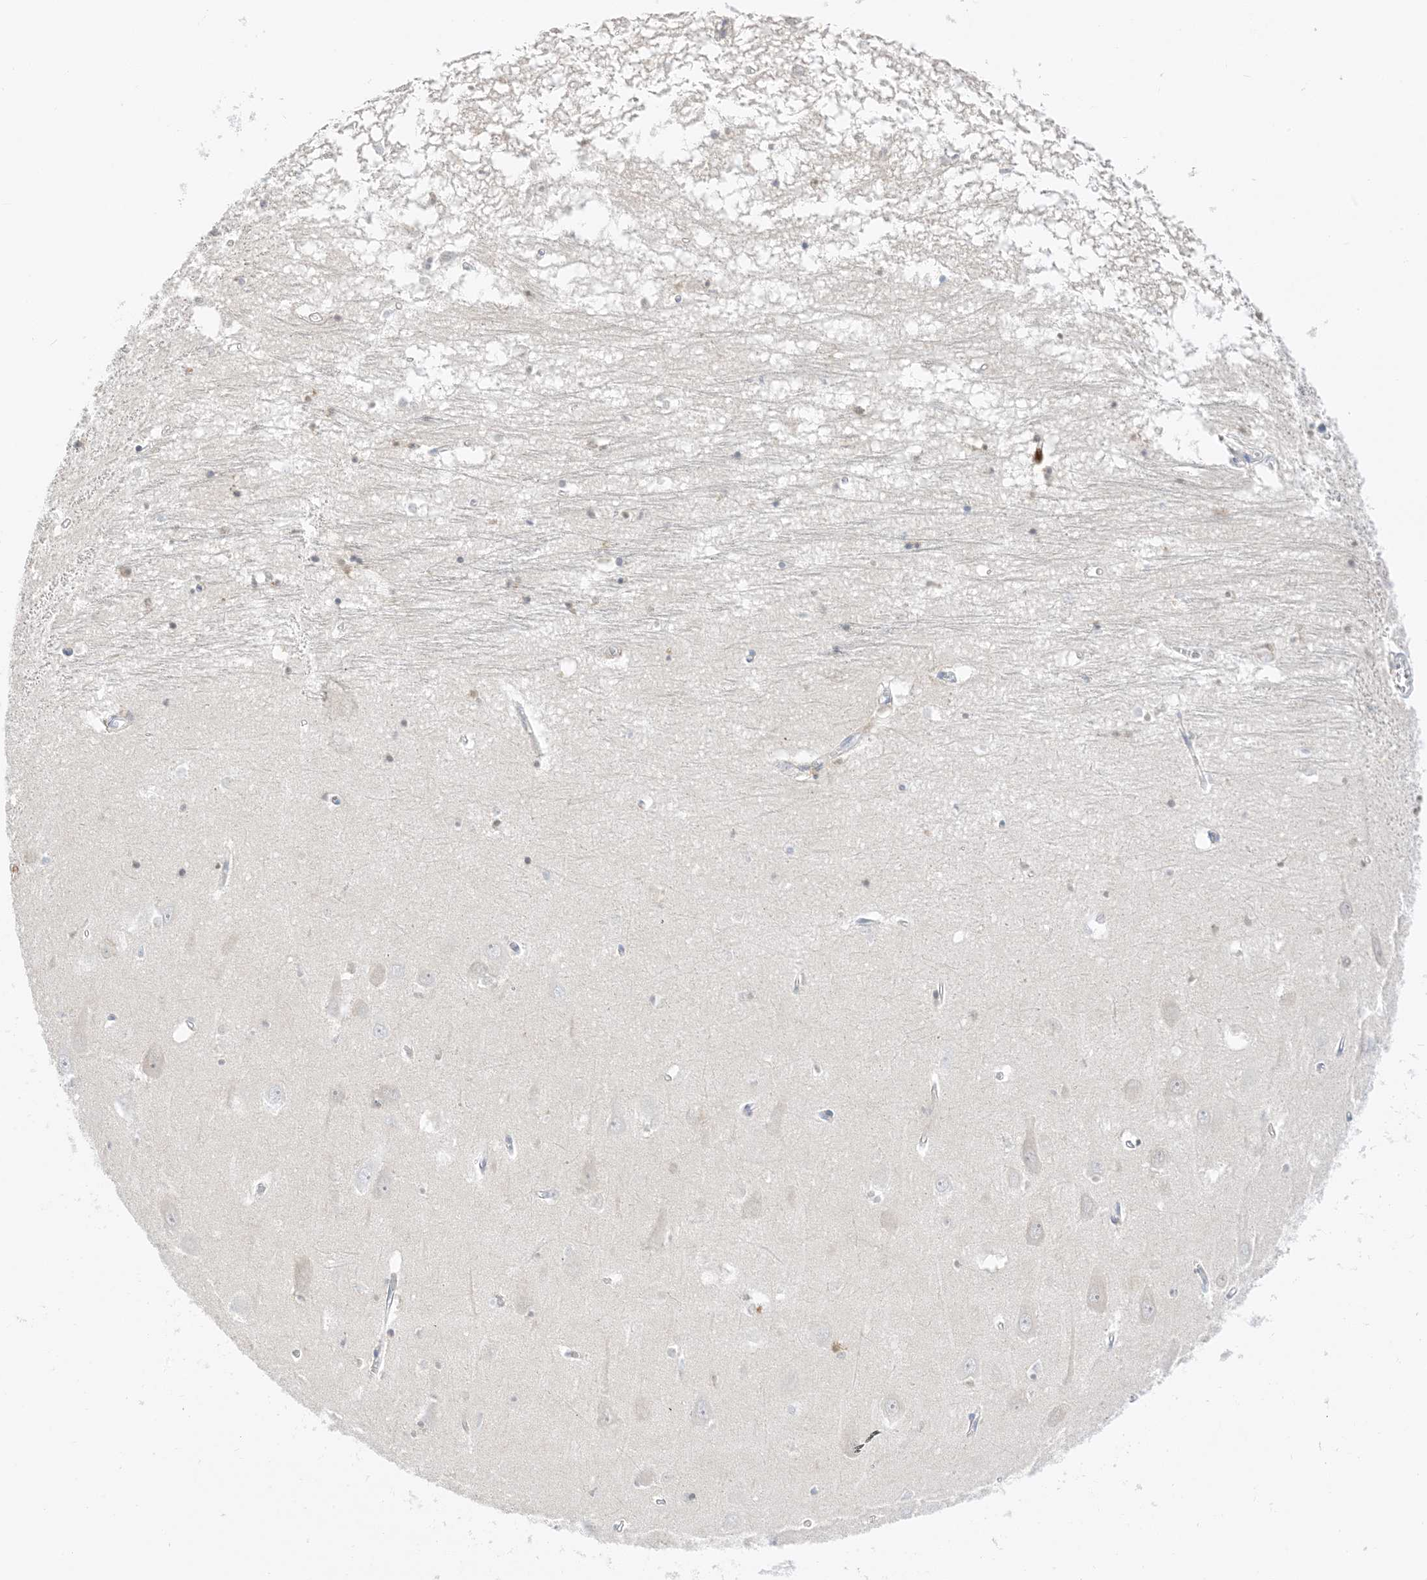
{"staining": {"intensity": "weak", "quantity": "25%-75%", "location": "nuclear"}, "tissue": "hippocampus", "cell_type": "Glial cells", "image_type": "normal", "snomed": [{"axis": "morphology", "description": "Normal tissue, NOS"}, {"axis": "topography", "description": "Hippocampus"}], "caption": "Protein staining of normal hippocampus shows weak nuclear staining in about 25%-75% of glial cells.", "gene": "GCA", "patient": {"sex": "male", "age": 70}}